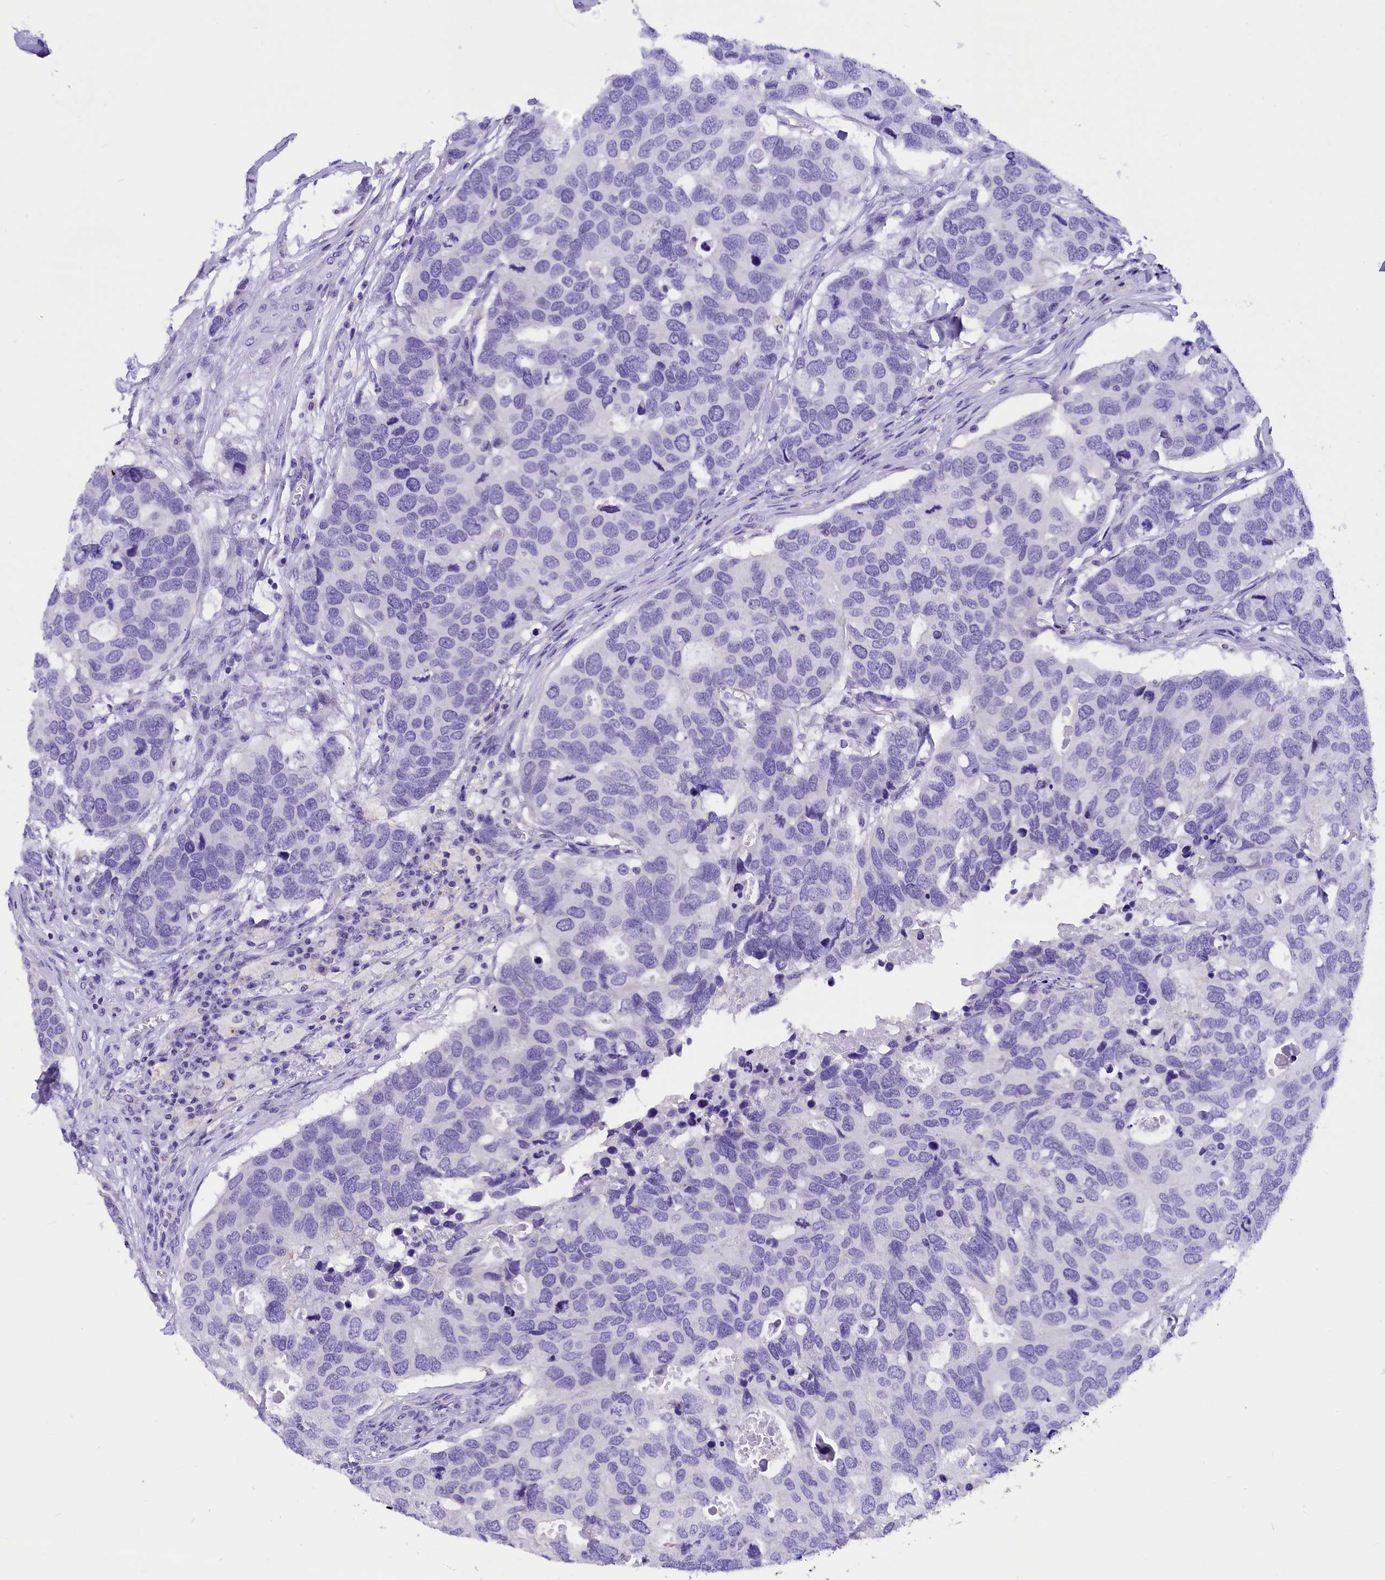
{"staining": {"intensity": "negative", "quantity": "none", "location": "none"}, "tissue": "breast cancer", "cell_type": "Tumor cells", "image_type": "cancer", "snomed": [{"axis": "morphology", "description": "Duct carcinoma"}, {"axis": "topography", "description": "Breast"}], "caption": "Immunohistochemical staining of human breast intraductal carcinoma reveals no significant staining in tumor cells.", "gene": "ABAT", "patient": {"sex": "female", "age": 83}}